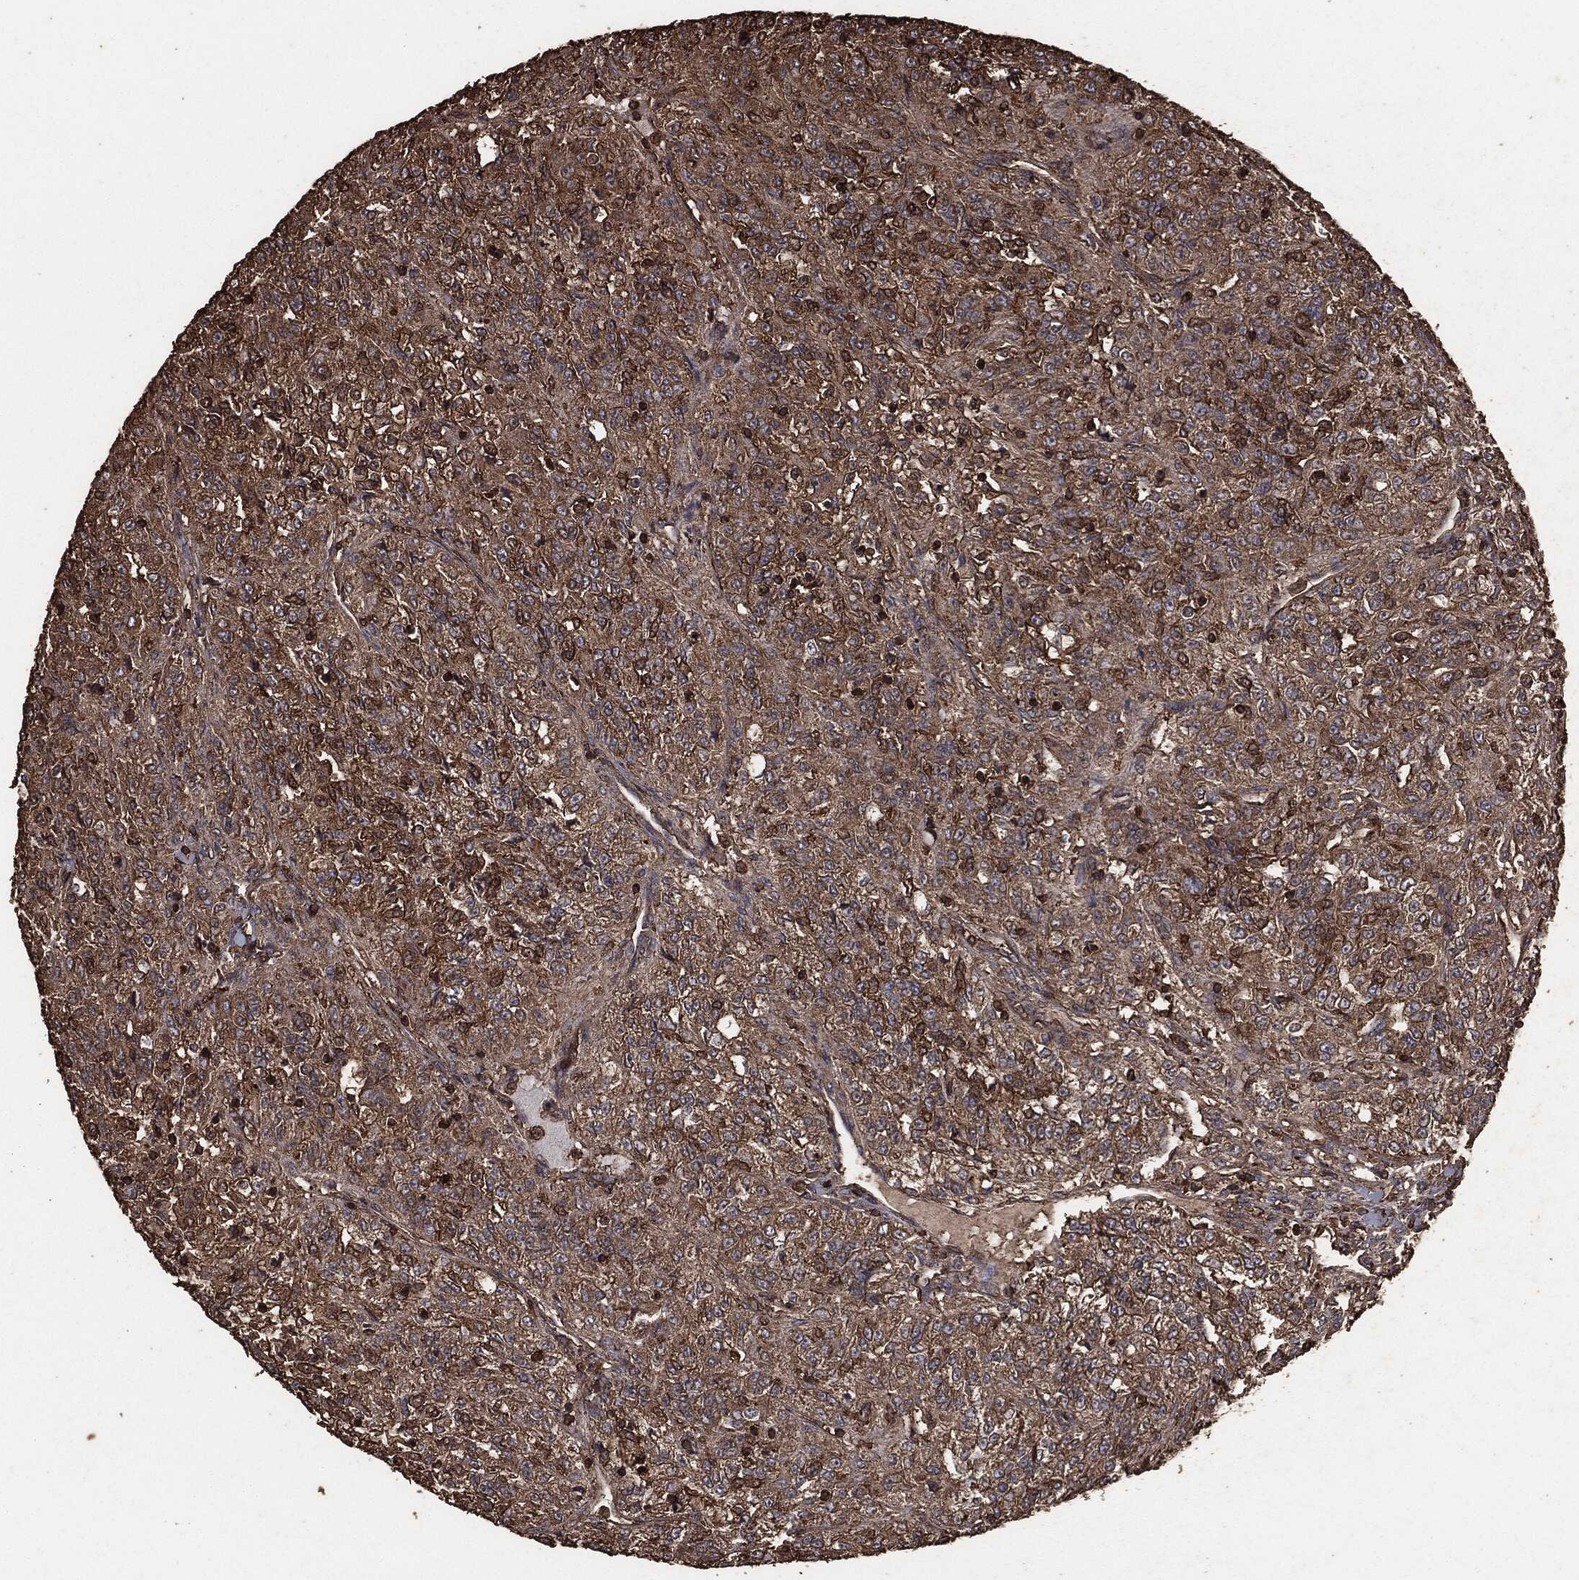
{"staining": {"intensity": "moderate", "quantity": ">75%", "location": "cytoplasmic/membranous"}, "tissue": "renal cancer", "cell_type": "Tumor cells", "image_type": "cancer", "snomed": [{"axis": "morphology", "description": "Adenocarcinoma, NOS"}, {"axis": "topography", "description": "Kidney"}], "caption": "DAB (3,3'-diaminobenzidine) immunohistochemical staining of renal adenocarcinoma displays moderate cytoplasmic/membranous protein positivity in approximately >75% of tumor cells.", "gene": "MTOR", "patient": {"sex": "female", "age": 63}}